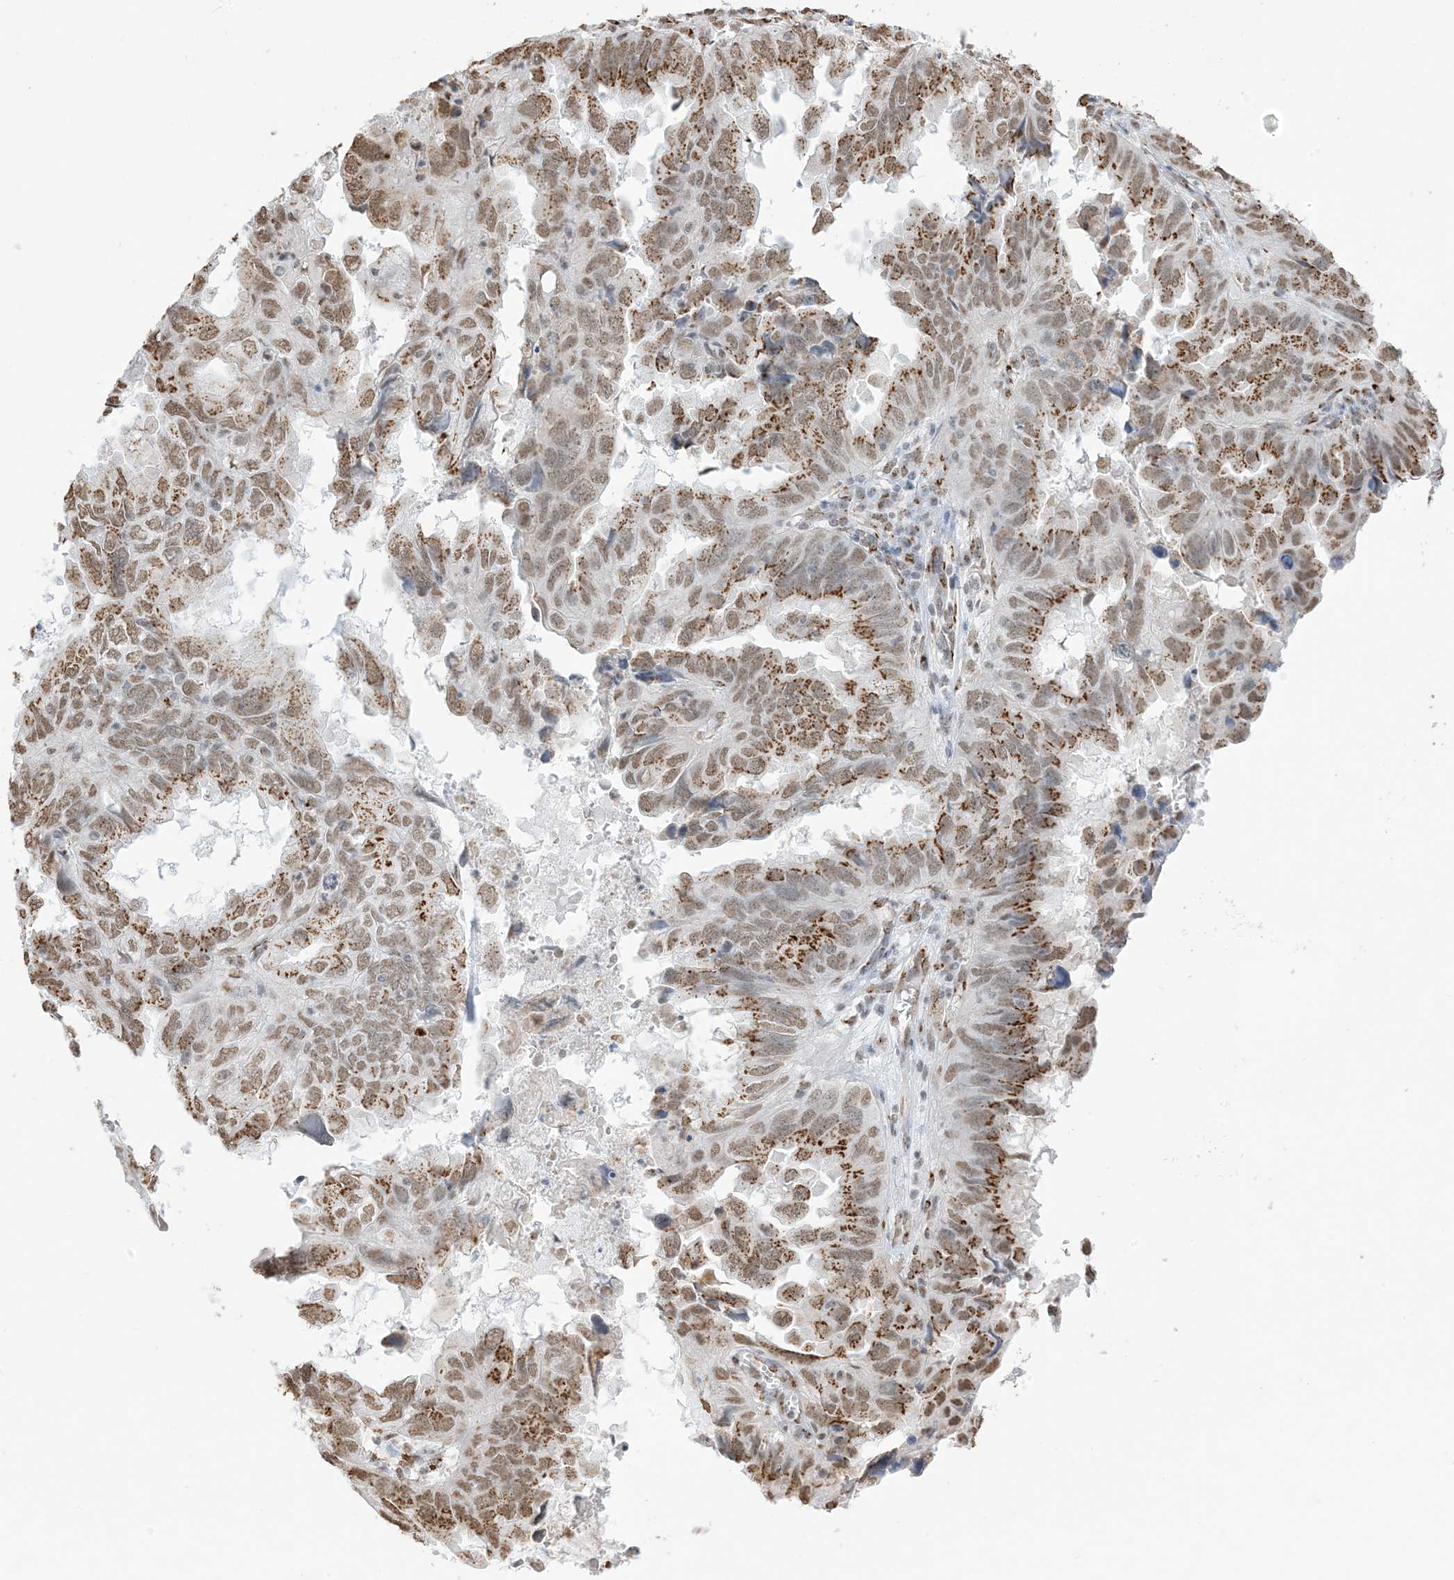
{"staining": {"intensity": "moderate", "quantity": ">75%", "location": "cytoplasmic/membranous,nuclear"}, "tissue": "endometrial cancer", "cell_type": "Tumor cells", "image_type": "cancer", "snomed": [{"axis": "morphology", "description": "Adenocarcinoma, NOS"}, {"axis": "topography", "description": "Uterus"}], "caption": "Approximately >75% of tumor cells in endometrial adenocarcinoma reveal moderate cytoplasmic/membranous and nuclear protein expression as visualized by brown immunohistochemical staining.", "gene": "GPR107", "patient": {"sex": "female", "age": 77}}